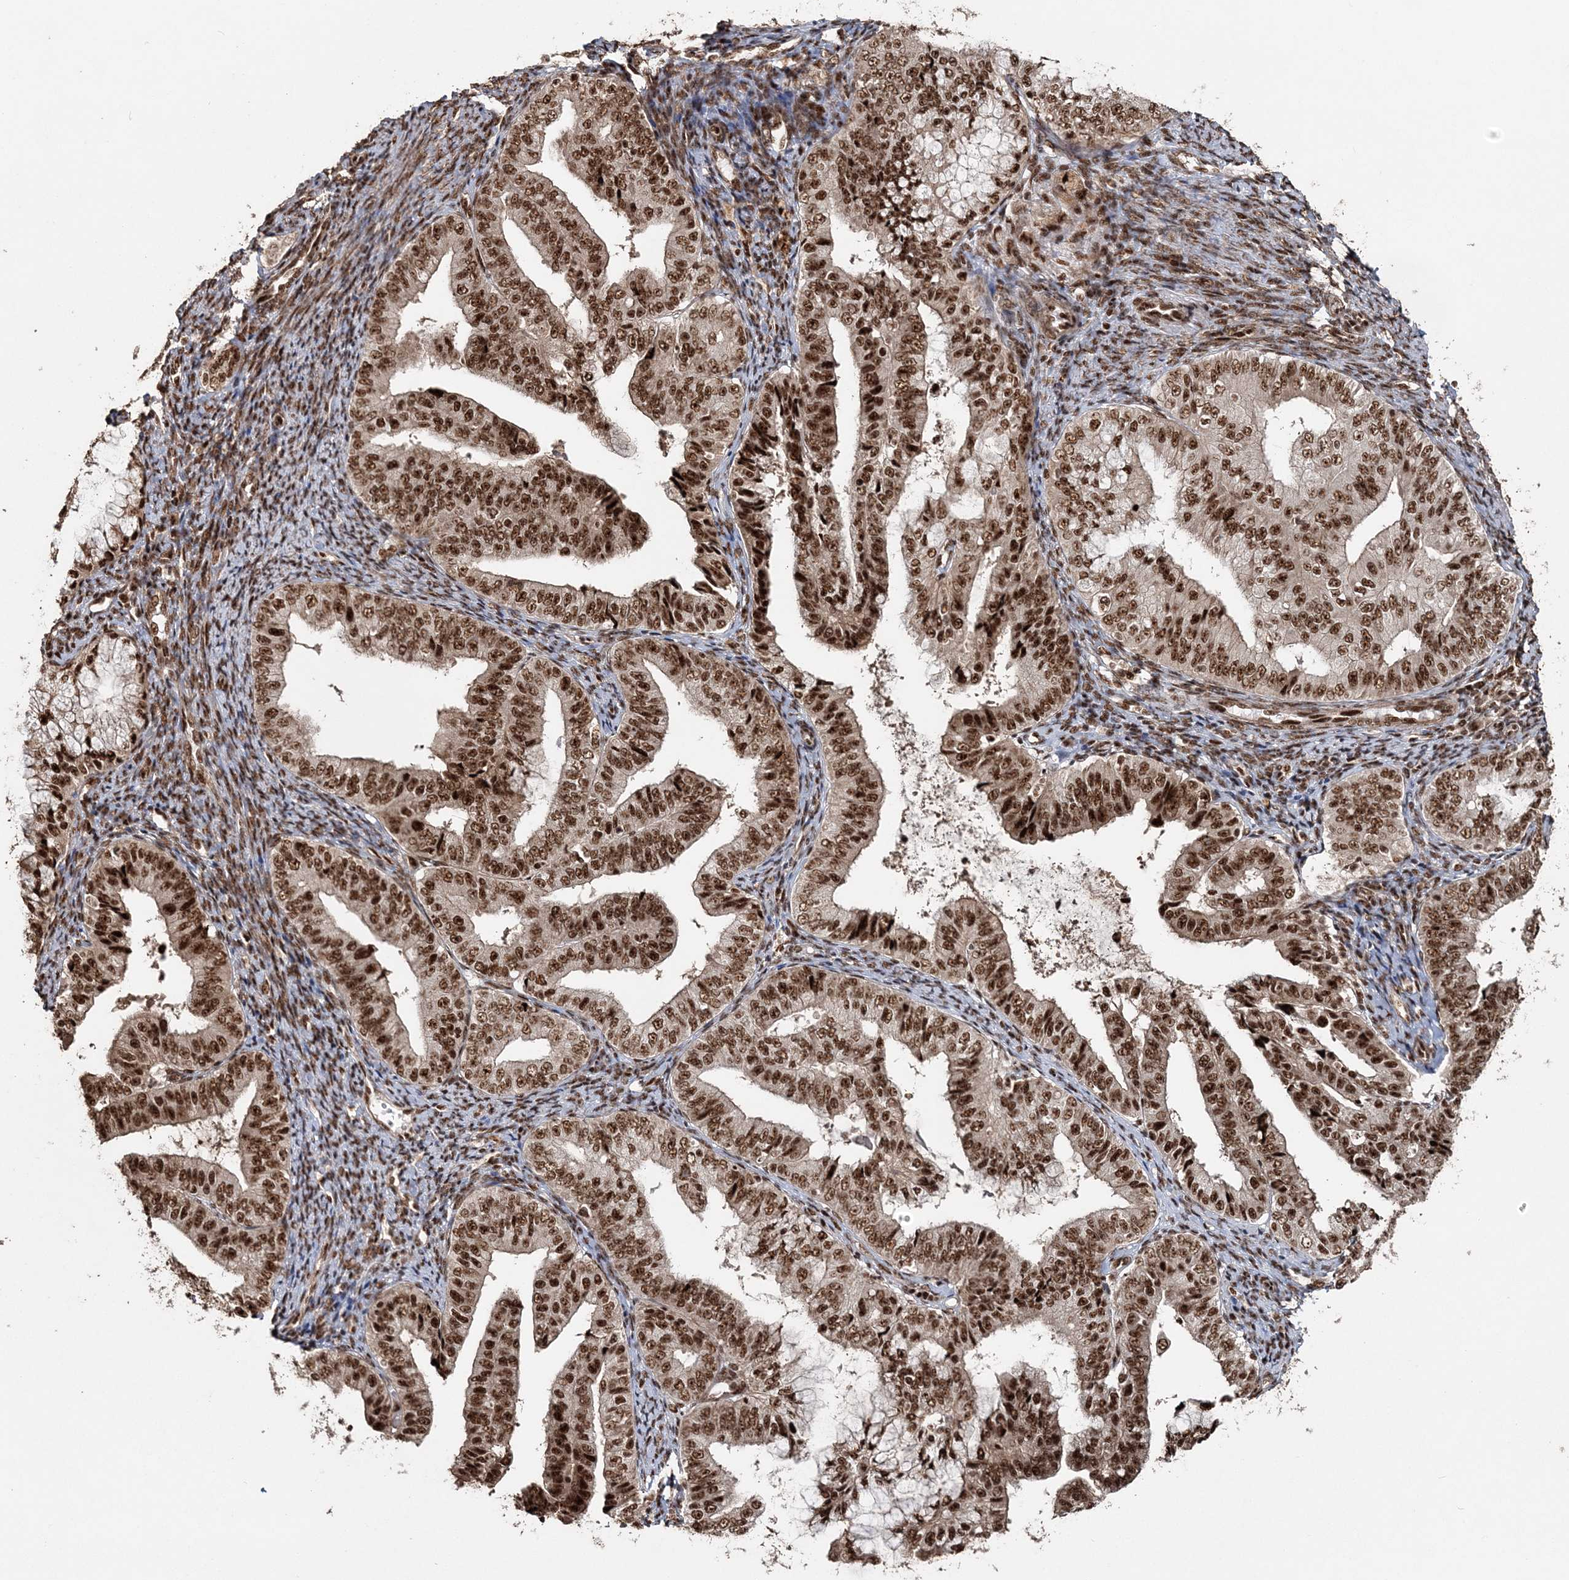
{"staining": {"intensity": "strong", "quantity": ">75%", "location": "nuclear"}, "tissue": "endometrial cancer", "cell_type": "Tumor cells", "image_type": "cancer", "snomed": [{"axis": "morphology", "description": "Adenocarcinoma, NOS"}, {"axis": "topography", "description": "Endometrium"}], "caption": "An image showing strong nuclear staining in approximately >75% of tumor cells in endometrial cancer (adenocarcinoma), as visualized by brown immunohistochemical staining.", "gene": "EXOSC8", "patient": {"sex": "female", "age": 63}}